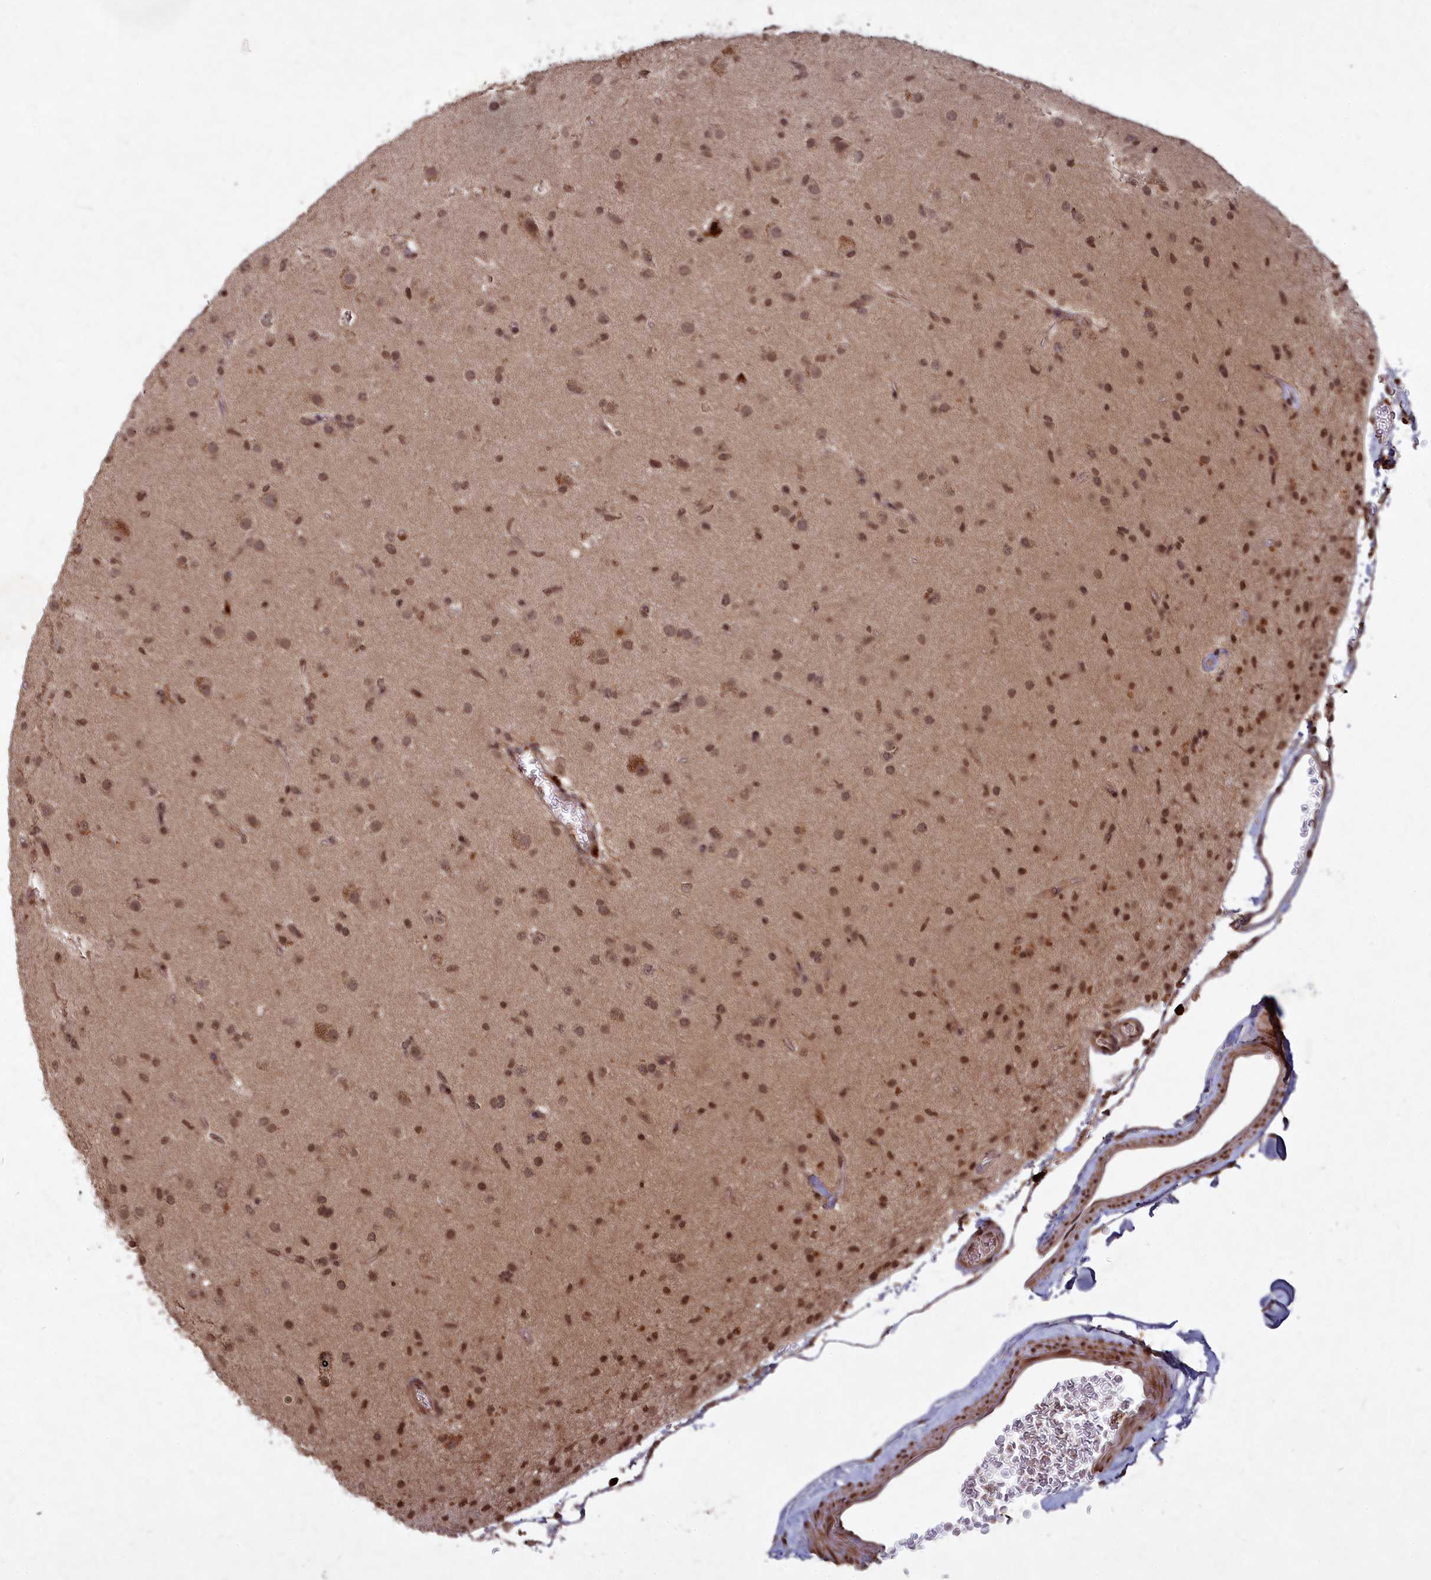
{"staining": {"intensity": "moderate", "quantity": ">75%", "location": "nuclear"}, "tissue": "glioma", "cell_type": "Tumor cells", "image_type": "cancer", "snomed": [{"axis": "morphology", "description": "Glioma, malignant, Low grade"}, {"axis": "topography", "description": "Brain"}], "caption": "Immunohistochemistry (IHC) image of neoplastic tissue: human malignant glioma (low-grade) stained using IHC reveals medium levels of moderate protein expression localized specifically in the nuclear of tumor cells, appearing as a nuclear brown color.", "gene": "SRMS", "patient": {"sex": "male", "age": 65}}